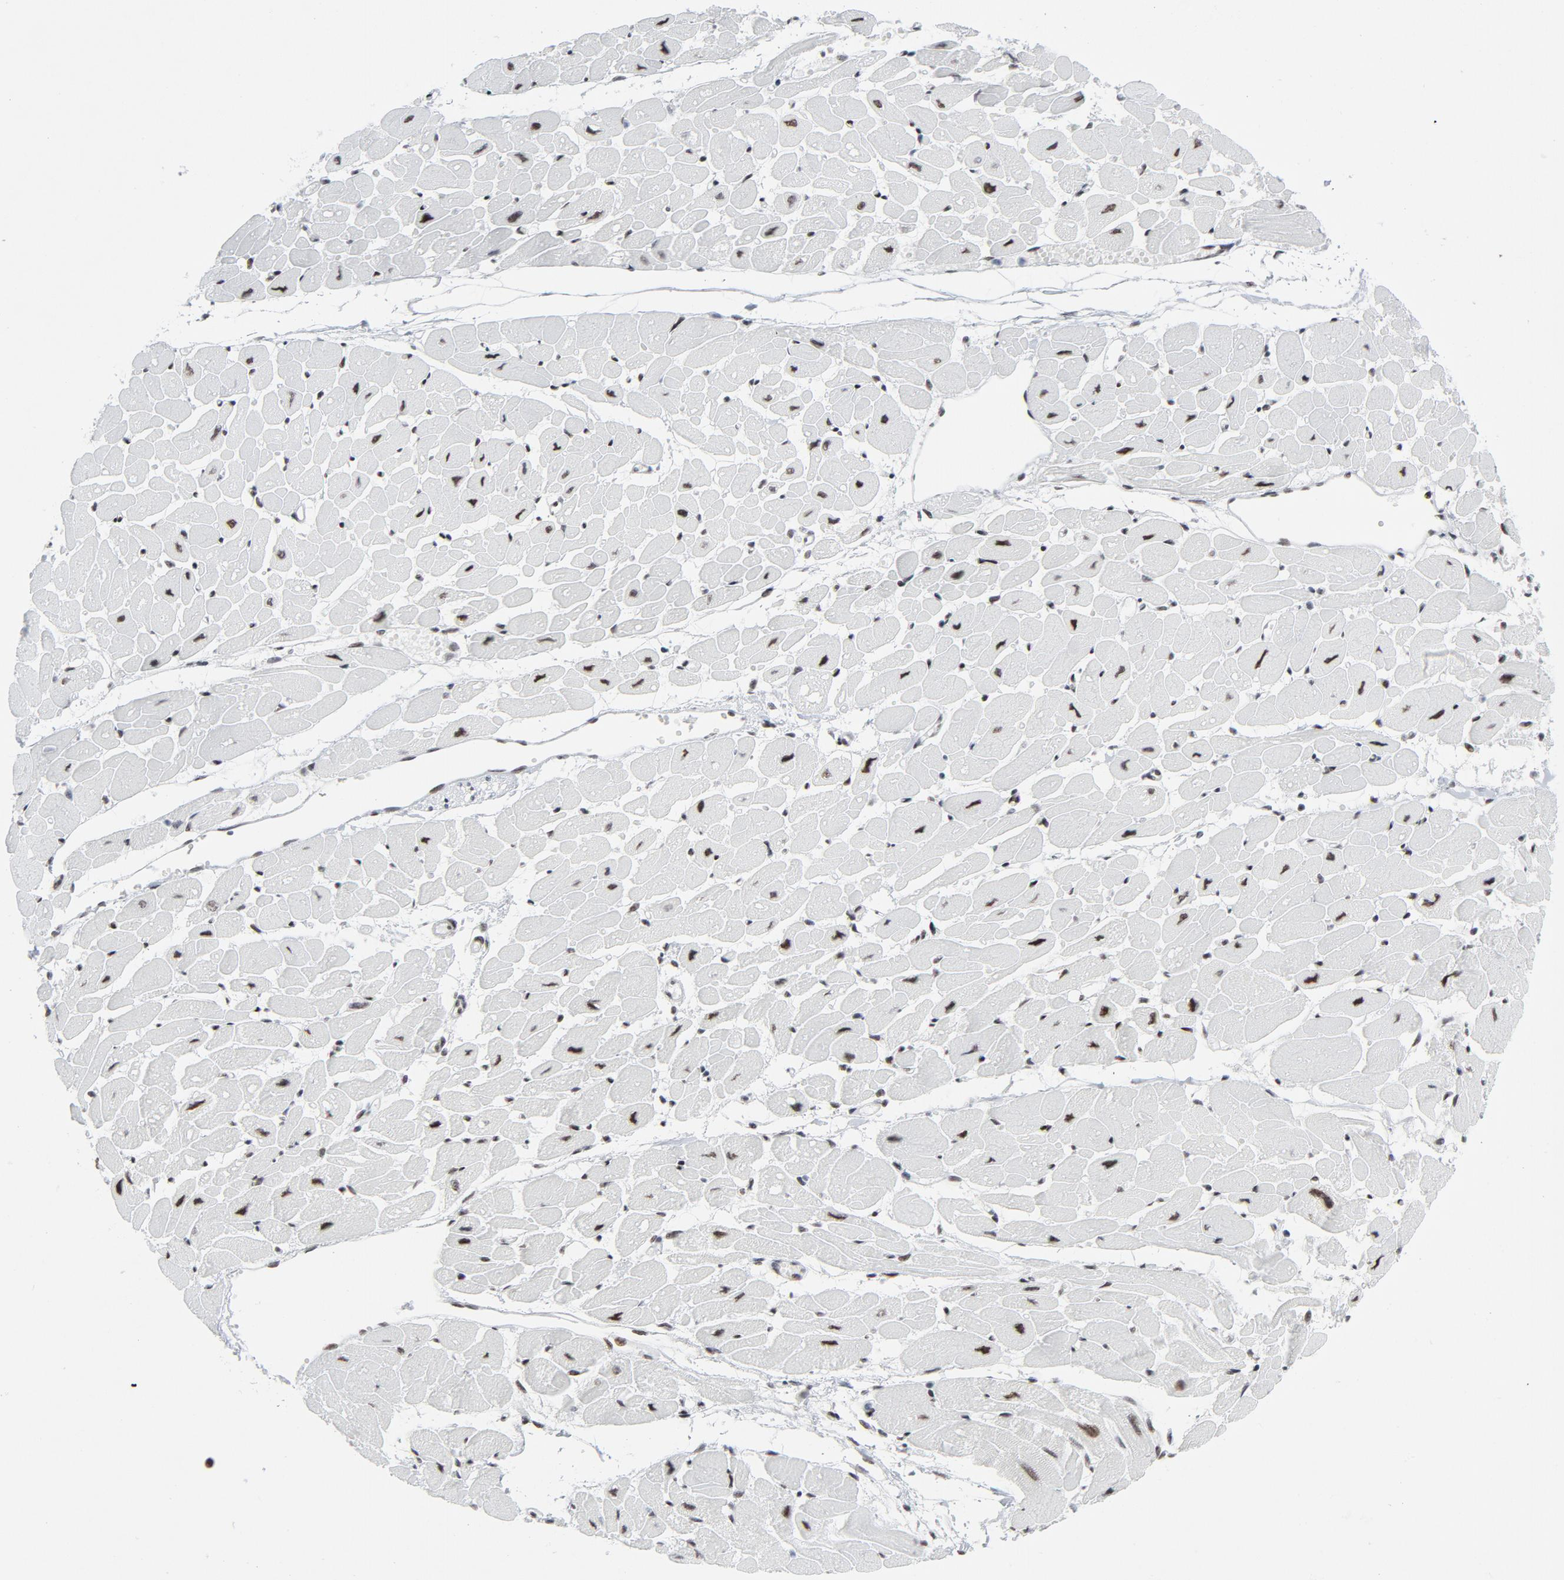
{"staining": {"intensity": "strong", "quantity": ">75%", "location": "nuclear"}, "tissue": "heart muscle", "cell_type": "Cardiomyocytes", "image_type": "normal", "snomed": [{"axis": "morphology", "description": "Normal tissue, NOS"}, {"axis": "topography", "description": "Heart"}], "caption": "Brown immunohistochemical staining in normal human heart muscle displays strong nuclear positivity in approximately >75% of cardiomyocytes. Nuclei are stained in blue.", "gene": "HSF1", "patient": {"sex": "female", "age": 54}}